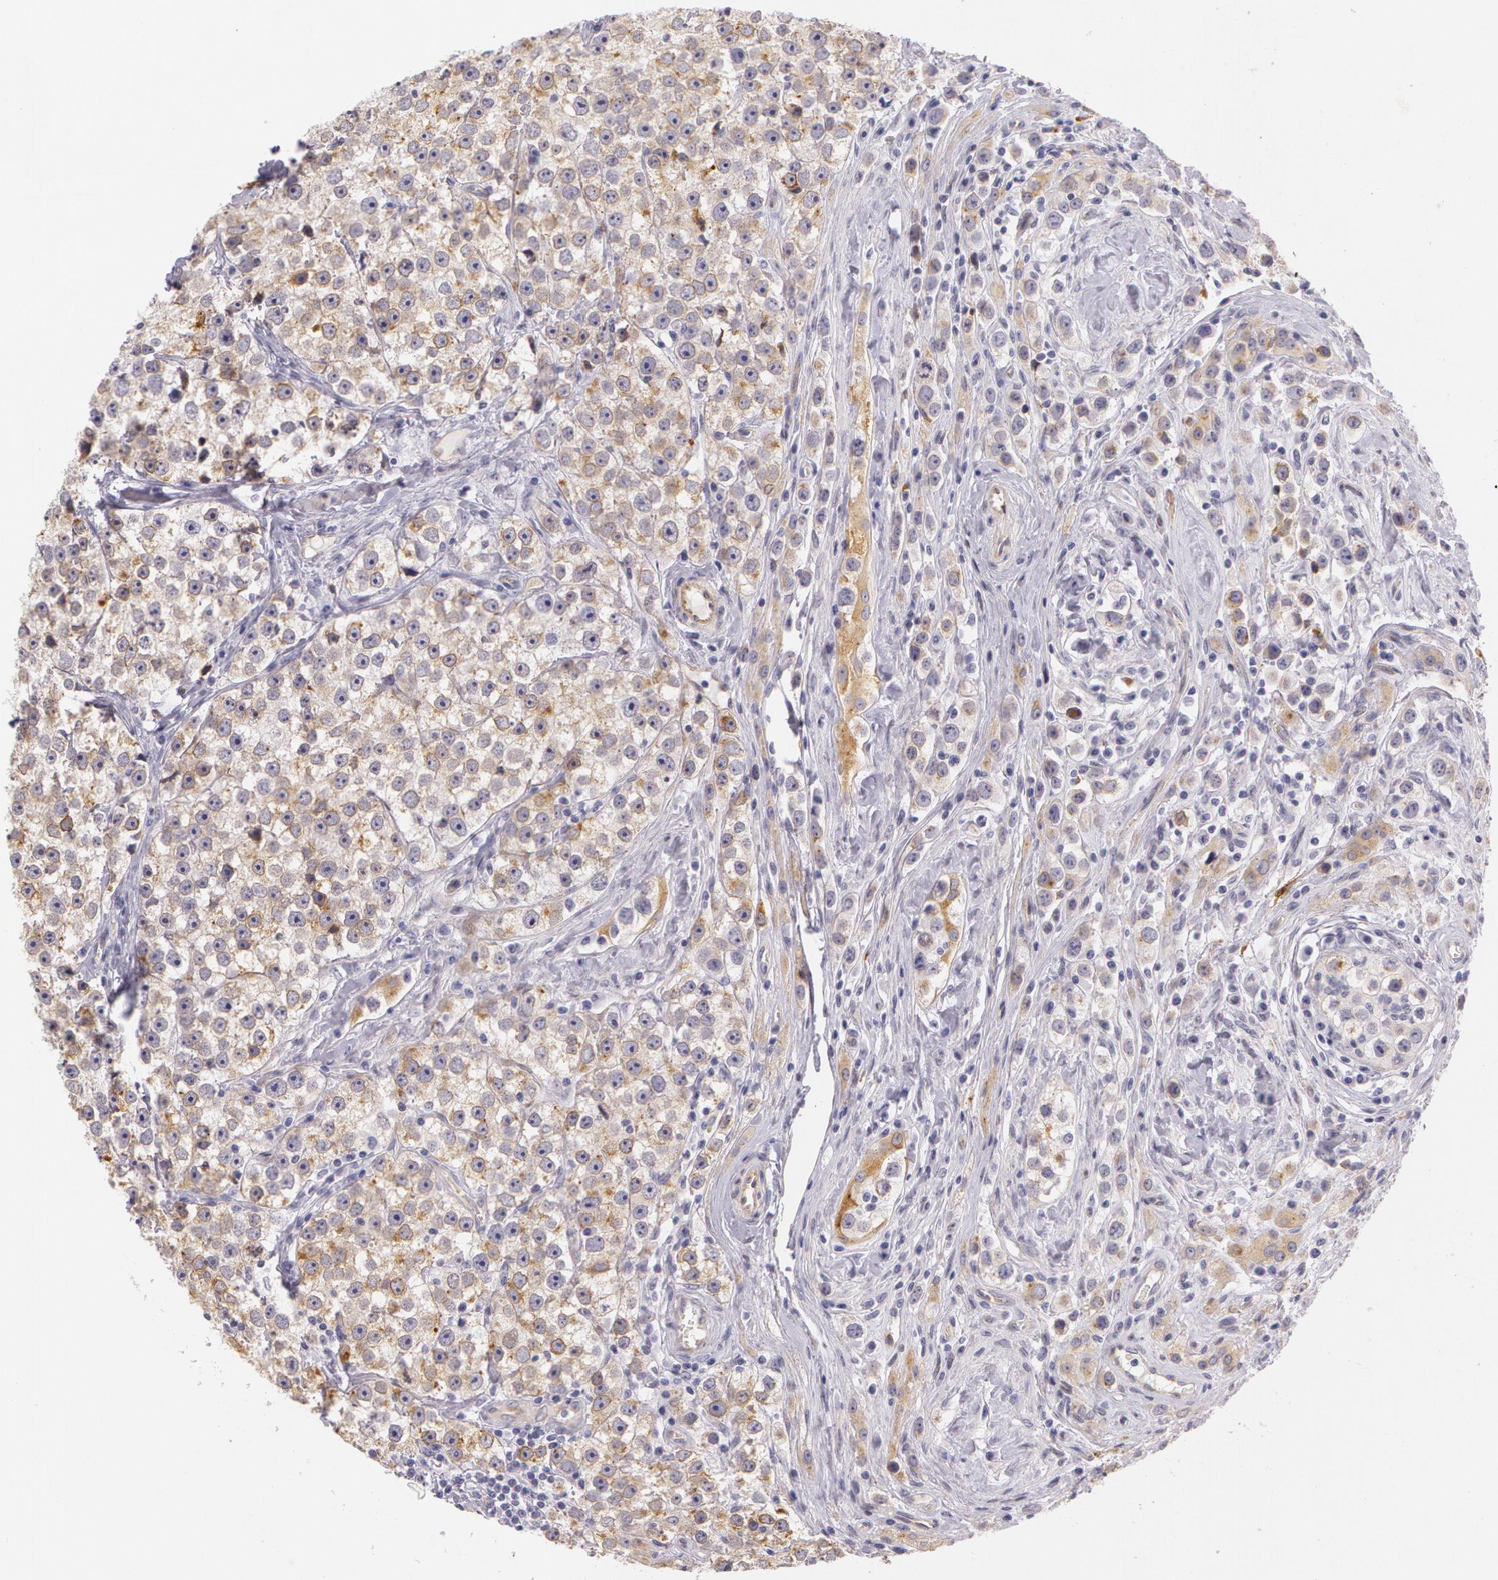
{"staining": {"intensity": "moderate", "quantity": "25%-75%", "location": "cytoplasmic/membranous"}, "tissue": "testis cancer", "cell_type": "Tumor cells", "image_type": "cancer", "snomed": [{"axis": "morphology", "description": "Seminoma, NOS"}, {"axis": "topography", "description": "Testis"}], "caption": "DAB immunohistochemical staining of seminoma (testis) exhibits moderate cytoplasmic/membranous protein positivity in about 25%-75% of tumor cells.", "gene": "APP", "patient": {"sex": "male", "age": 32}}